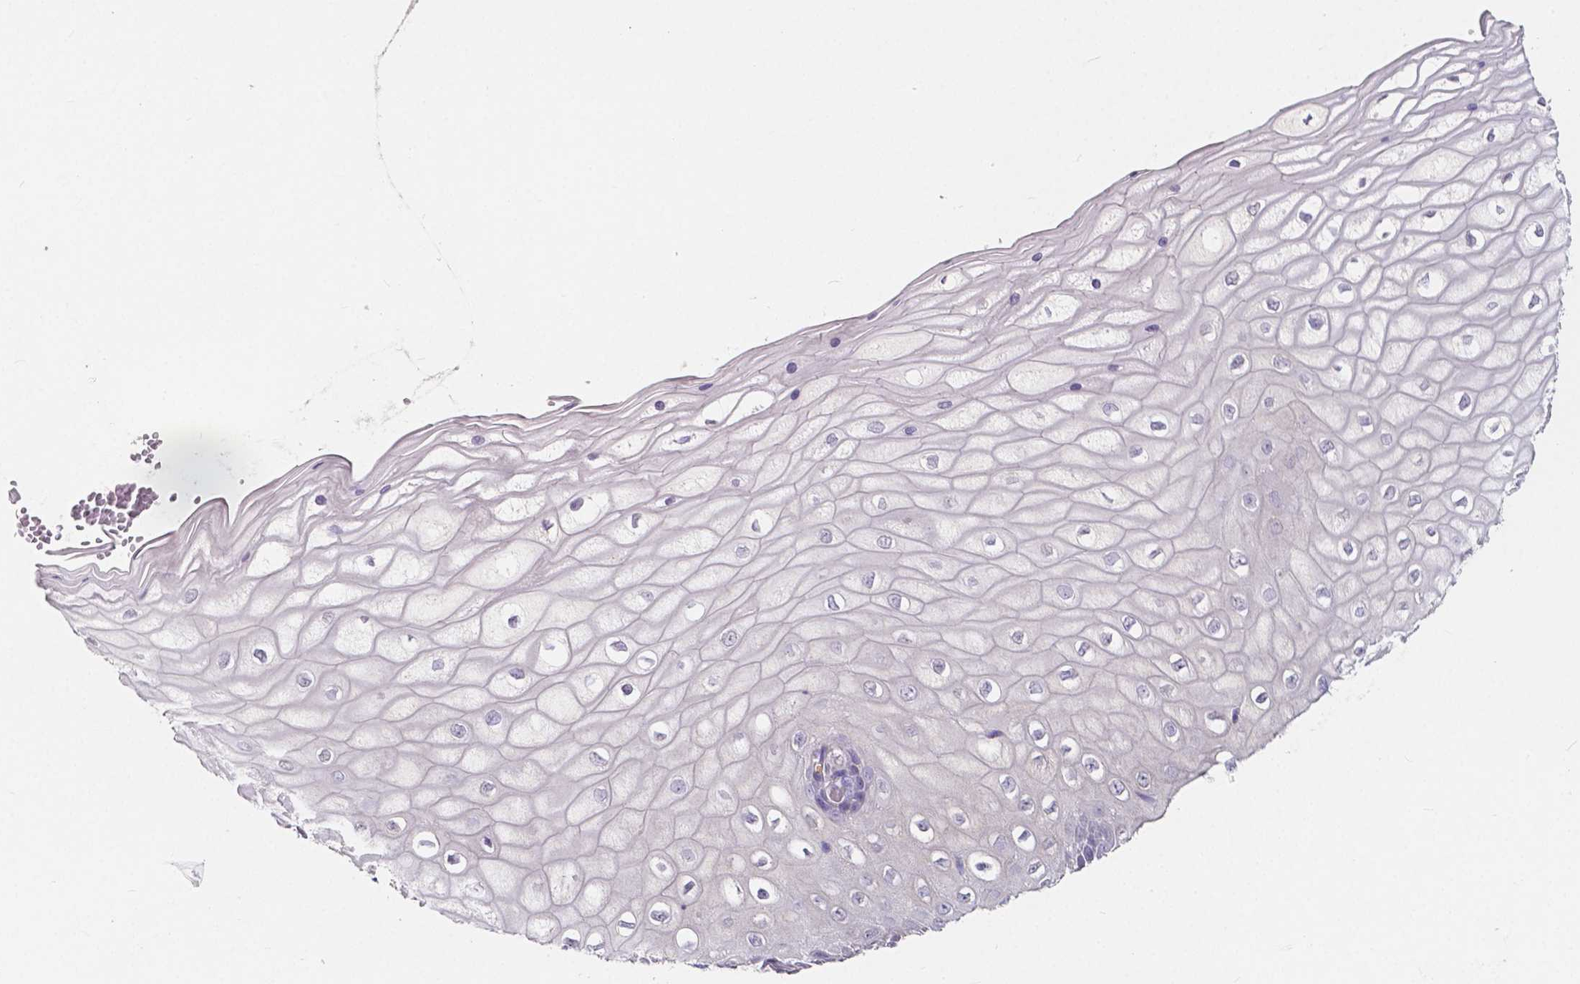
{"staining": {"intensity": "negative", "quantity": "none", "location": "none"}, "tissue": "cervix", "cell_type": "Glandular cells", "image_type": "normal", "snomed": [{"axis": "morphology", "description": "Normal tissue, NOS"}, {"axis": "topography", "description": "Cervix"}], "caption": "A high-resolution micrograph shows immunohistochemistry staining of normal cervix, which demonstrates no significant expression in glandular cells. (Brightfield microscopy of DAB (3,3'-diaminobenzidine) immunohistochemistry (IHC) at high magnification).", "gene": "ACP5", "patient": {"sex": "female", "age": 37}}